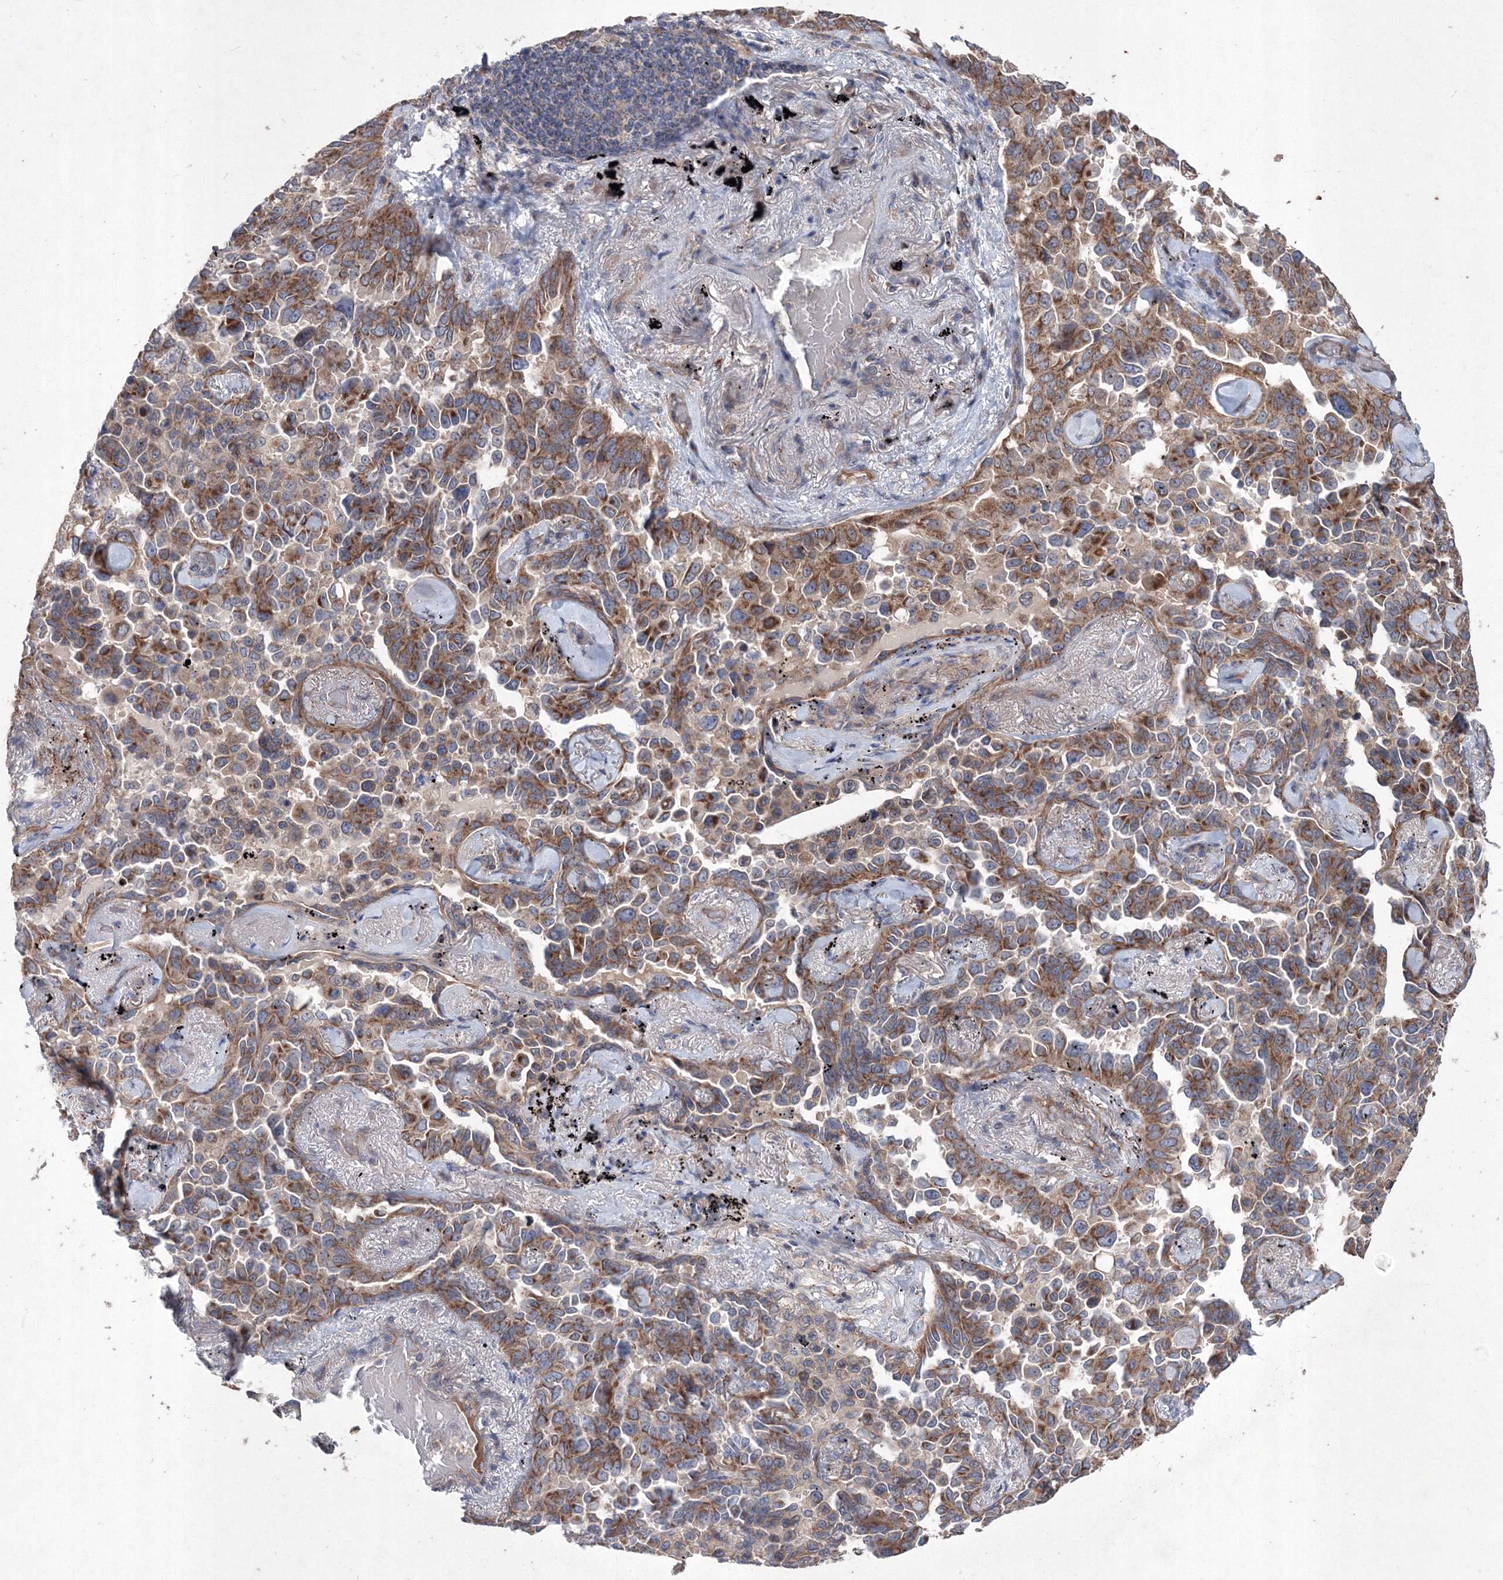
{"staining": {"intensity": "moderate", "quantity": ">75%", "location": "cytoplasmic/membranous"}, "tissue": "lung cancer", "cell_type": "Tumor cells", "image_type": "cancer", "snomed": [{"axis": "morphology", "description": "Adenocarcinoma, NOS"}, {"axis": "topography", "description": "Lung"}], "caption": "Protein staining of lung cancer tissue displays moderate cytoplasmic/membranous expression in about >75% of tumor cells.", "gene": "MTRF1L", "patient": {"sex": "female", "age": 67}}